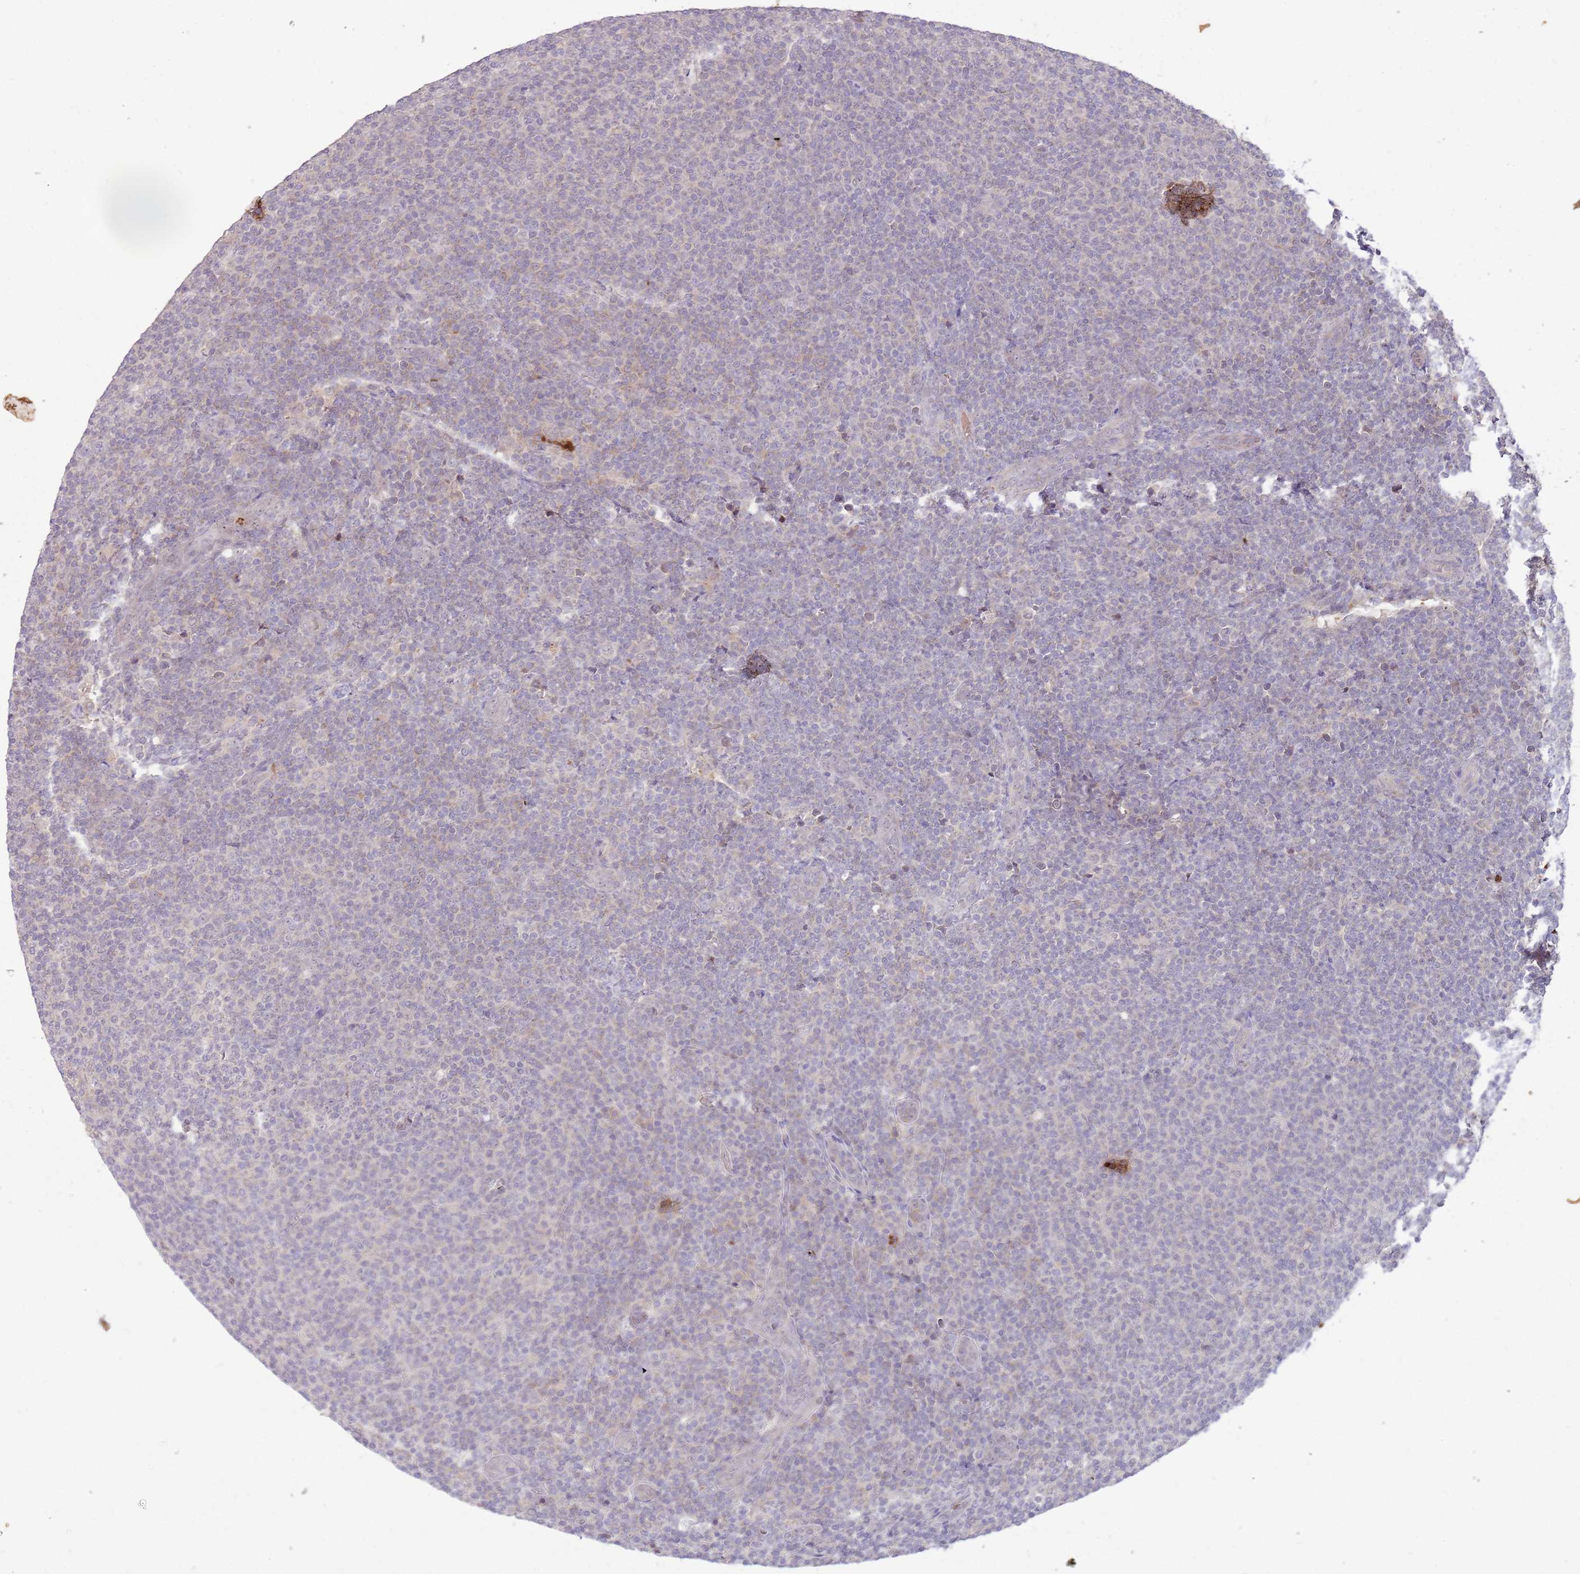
{"staining": {"intensity": "negative", "quantity": "none", "location": "none"}, "tissue": "lymphoma", "cell_type": "Tumor cells", "image_type": "cancer", "snomed": [{"axis": "morphology", "description": "Malignant lymphoma, non-Hodgkin's type, Low grade"}, {"axis": "topography", "description": "Lymph node"}], "caption": "Low-grade malignant lymphoma, non-Hodgkin's type was stained to show a protein in brown. There is no significant staining in tumor cells.", "gene": "NBPF6", "patient": {"sex": "male", "age": 66}}